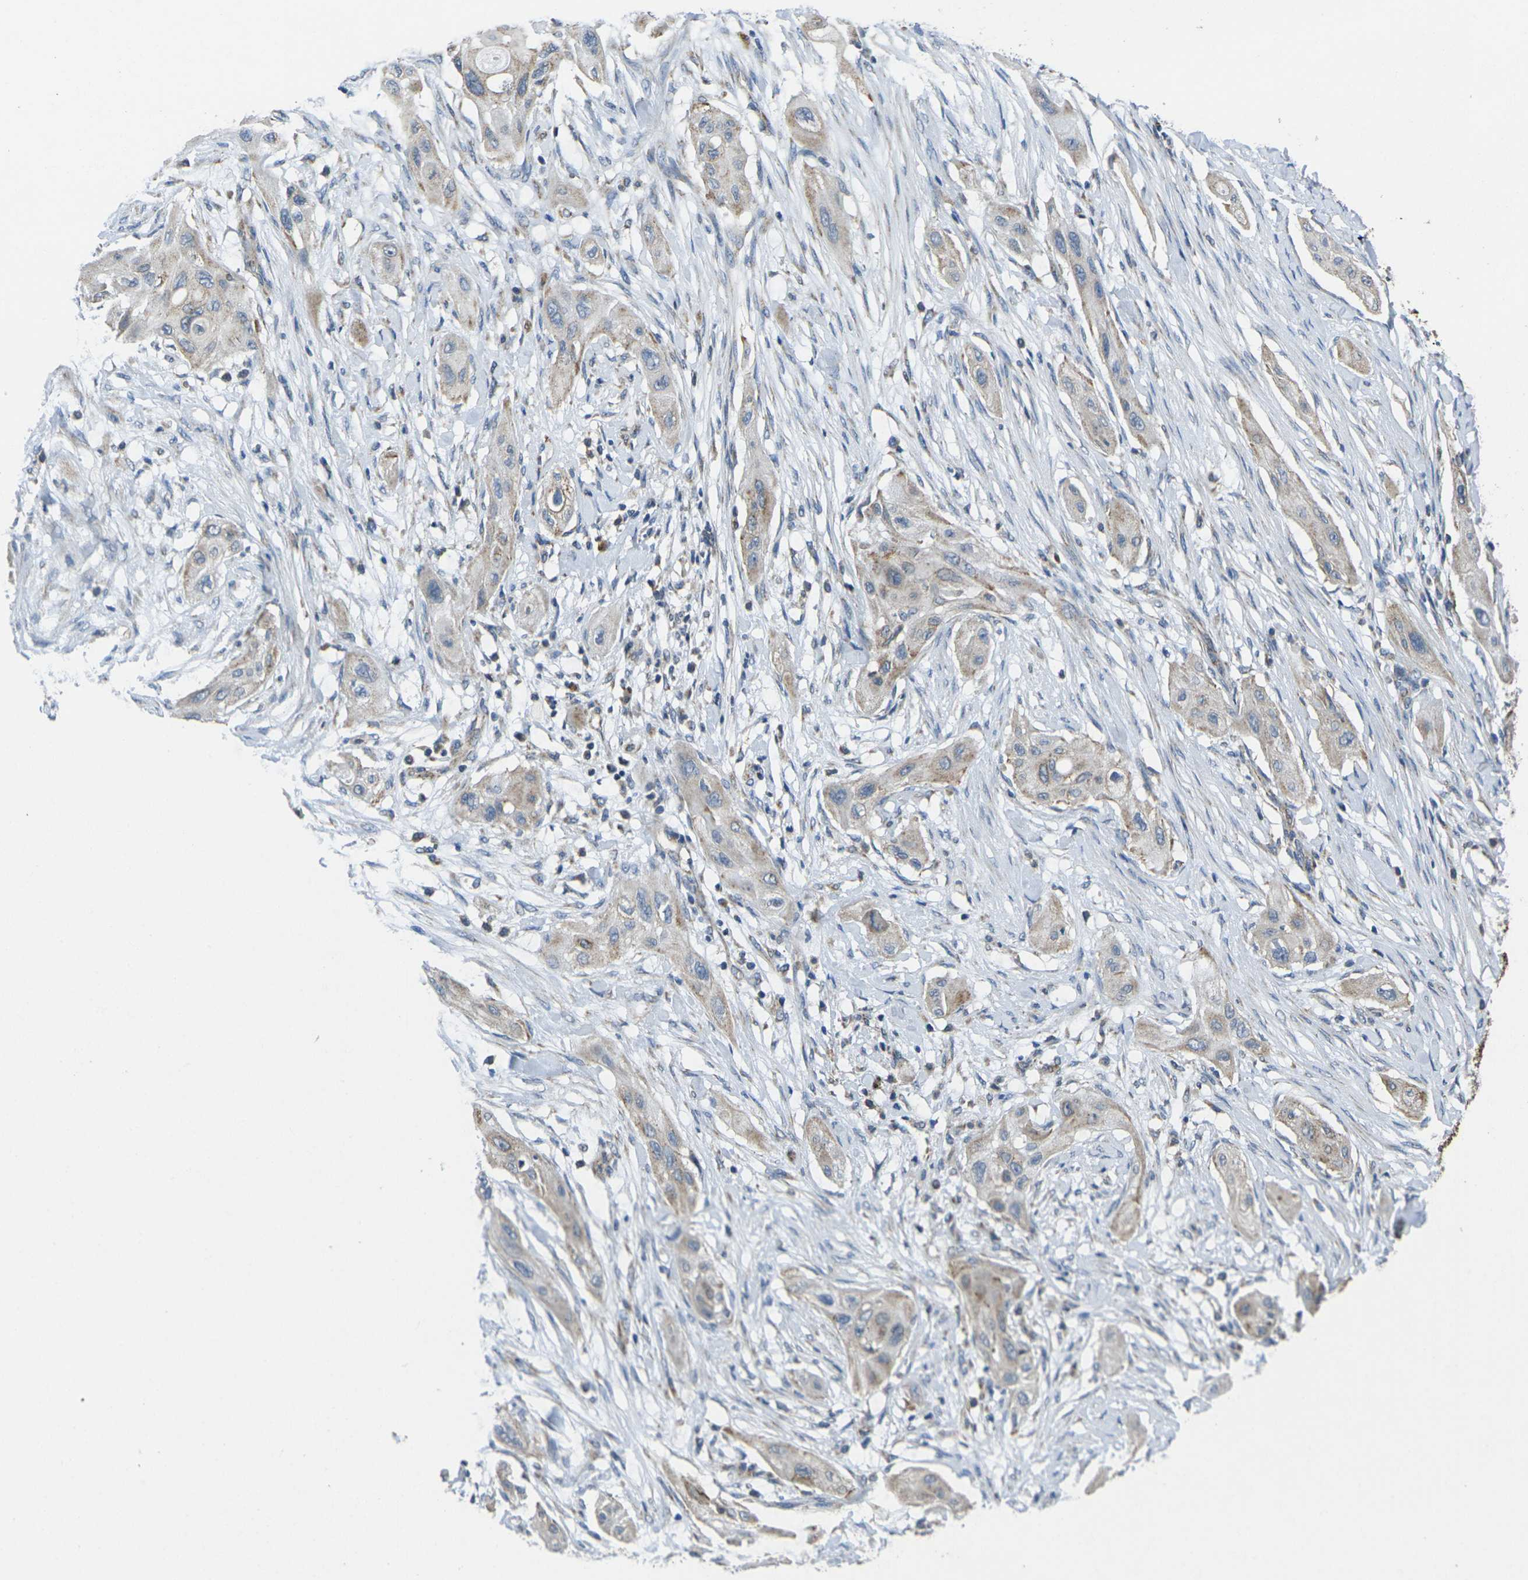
{"staining": {"intensity": "weak", "quantity": ">75%", "location": "cytoplasmic/membranous"}, "tissue": "lung cancer", "cell_type": "Tumor cells", "image_type": "cancer", "snomed": [{"axis": "morphology", "description": "Squamous cell carcinoma, NOS"}, {"axis": "topography", "description": "Lung"}], "caption": "IHC micrograph of lung cancer (squamous cell carcinoma) stained for a protein (brown), which demonstrates low levels of weak cytoplasmic/membranous staining in about >75% of tumor cells.", "gene": "TMEM120B", "patient": {"sex": "female", "age": 47}}